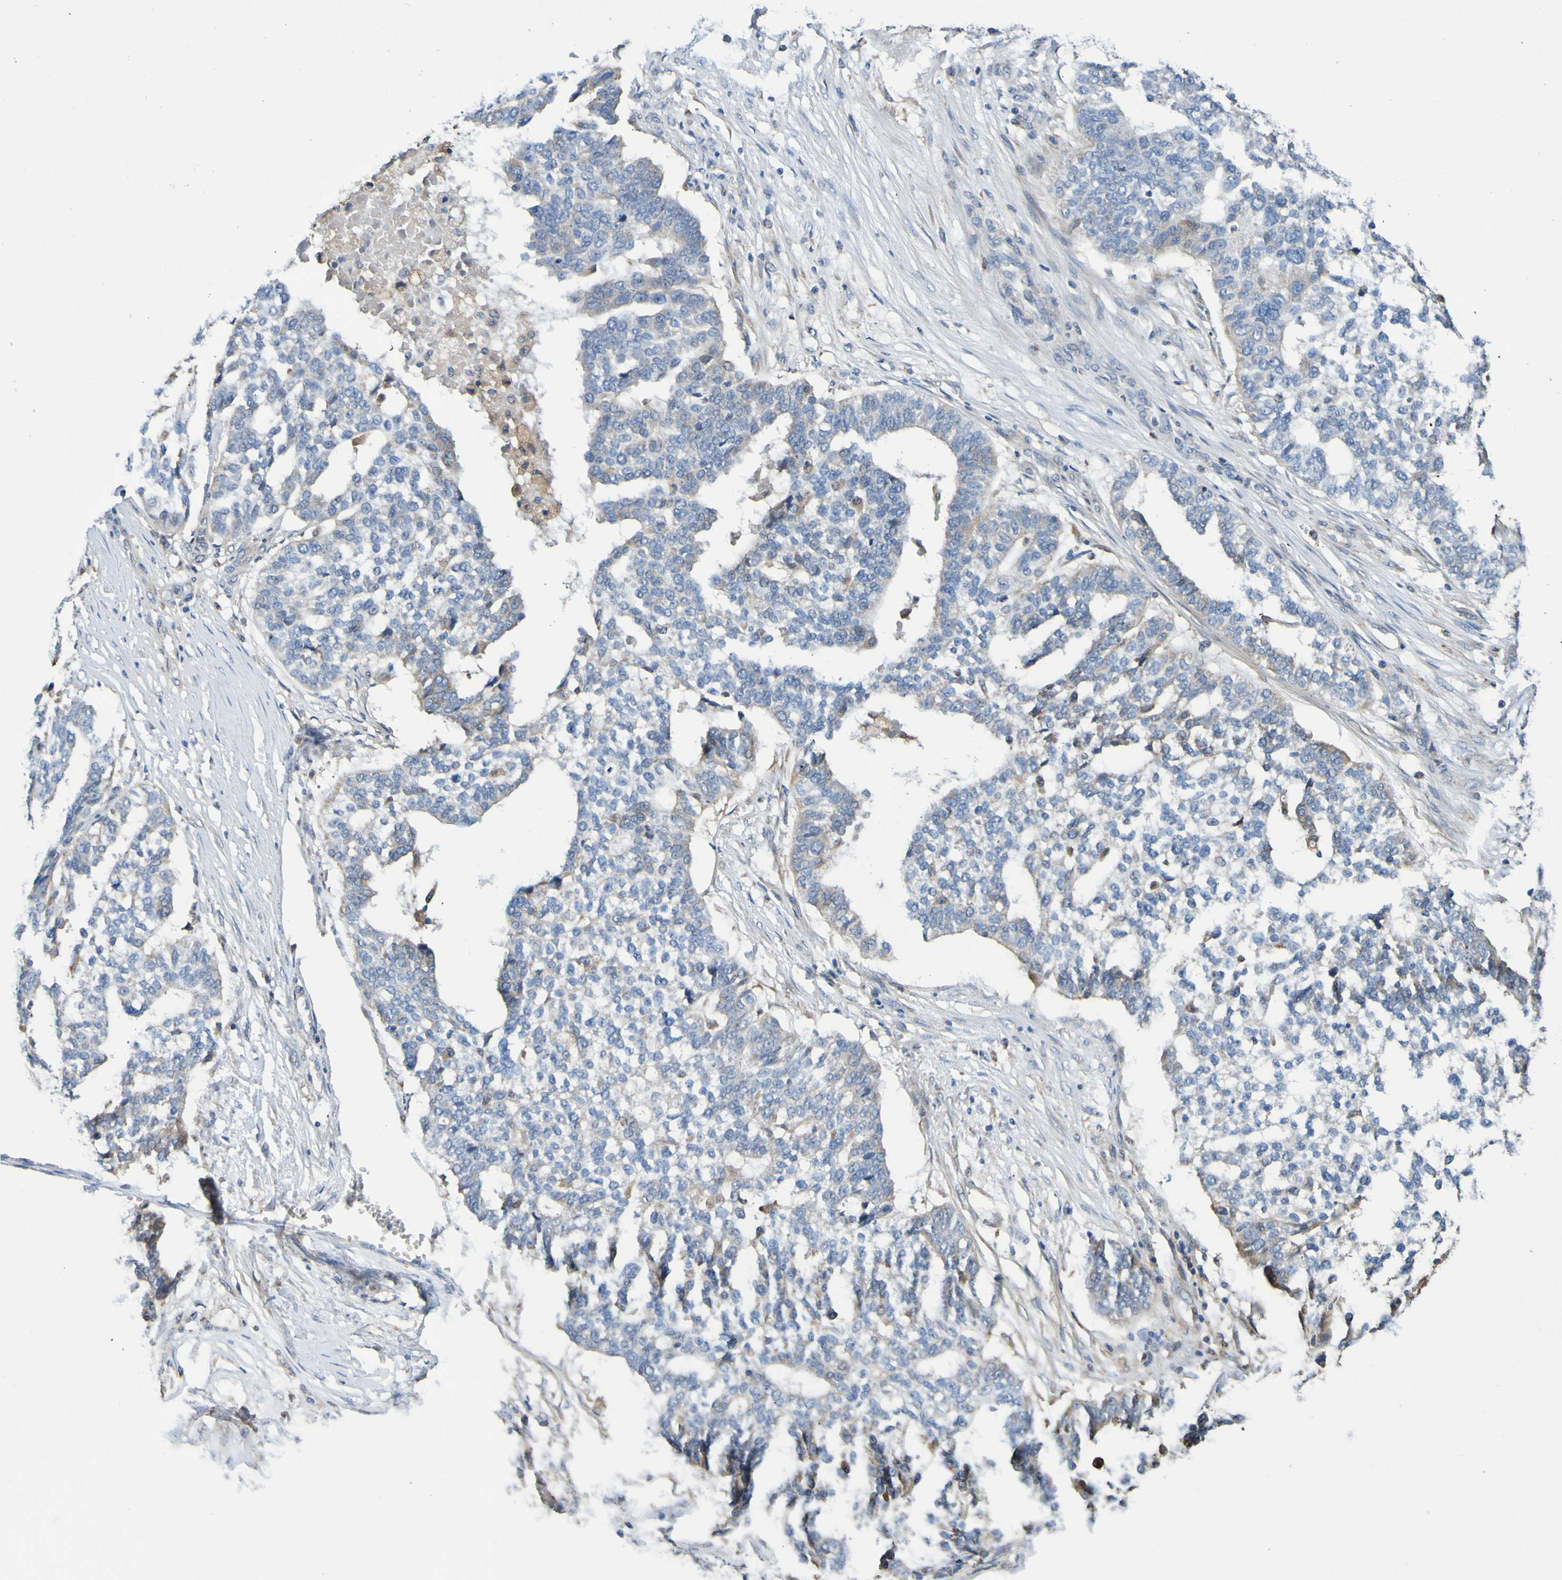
{"staining": {"intensity": "negative", "quantity": "none", "location": "none"}, "tissue": "ovarian cancer", "cell_type": "Tumor cells", "image_type": "cancer", "snomed": [{"axis": "morphology", "description": "Cystadenocarcinoma, serous, NOS"}, {"axis": "topography", "description": "Ovary"}], "caption": "Immunohistochemistry (IHC) histopathology image of human ovarian cancer (serous cystadenocarcinoma) stained for a protein (brown), which reveals no expression in tumor cells.", "gene": "METAP2", "patient": {"sex": "female", "age": 59}}